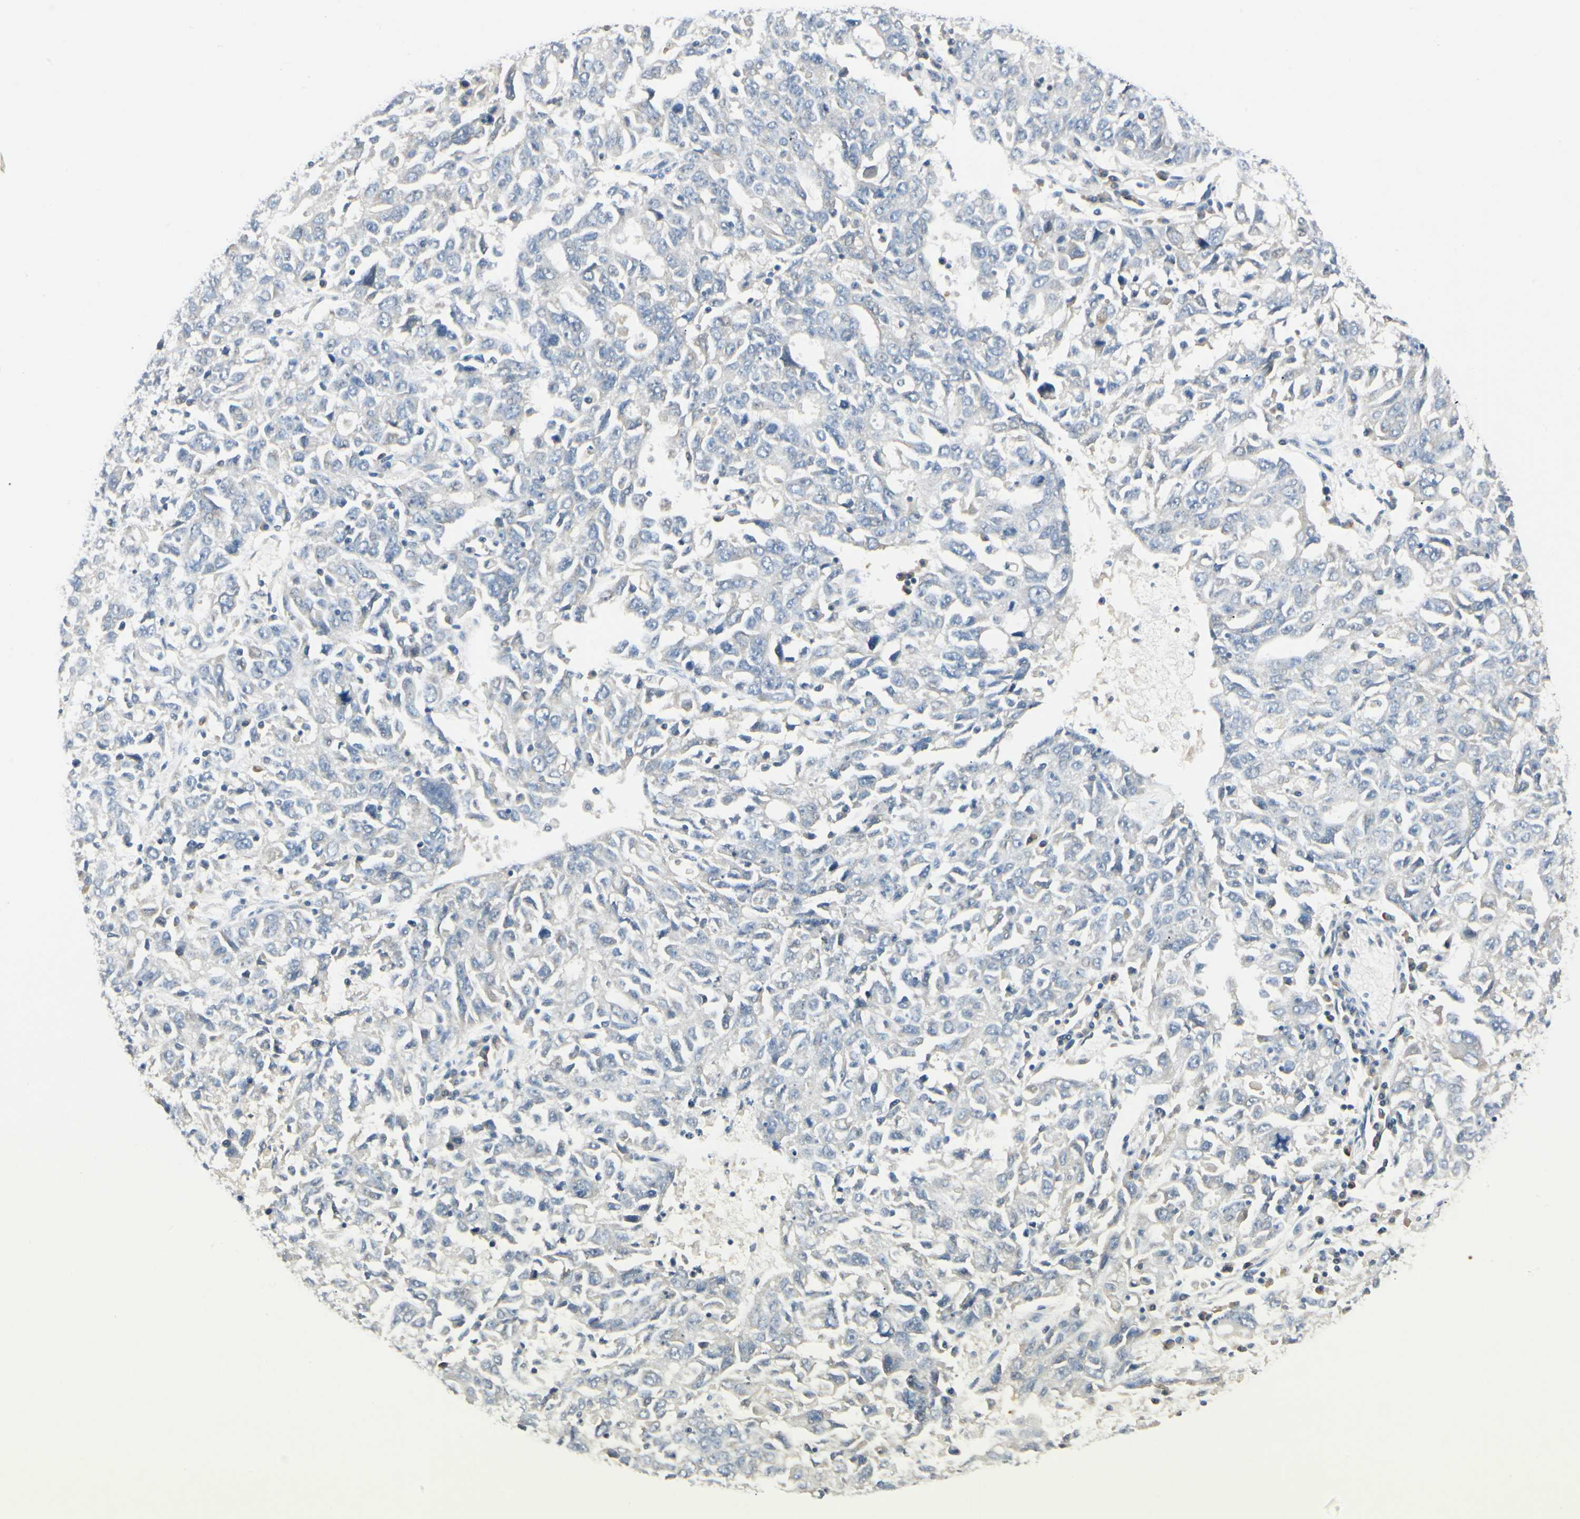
{"staining": {"intensity": "negative", "quantity": "none", "location": "none"}, "tissue": "ovarian cancer", "cell_type": "Tumor cells", "image_type": "cancer", "snomed": [{"axis": "morphology", "description": "Carcinoma, endometroid"}, {"axis": "topography", "description": "Ovary"}], "caption": "Tumor cells are negative for protein expression in human ovarian cancer. (Stains: DAB immunohistochemistry with hematoxylin counter stain, Microscopy: brightfield microscopy at high magnification).", "gene": "AMPH", "patient": {"sex": "female", "age": 62}}